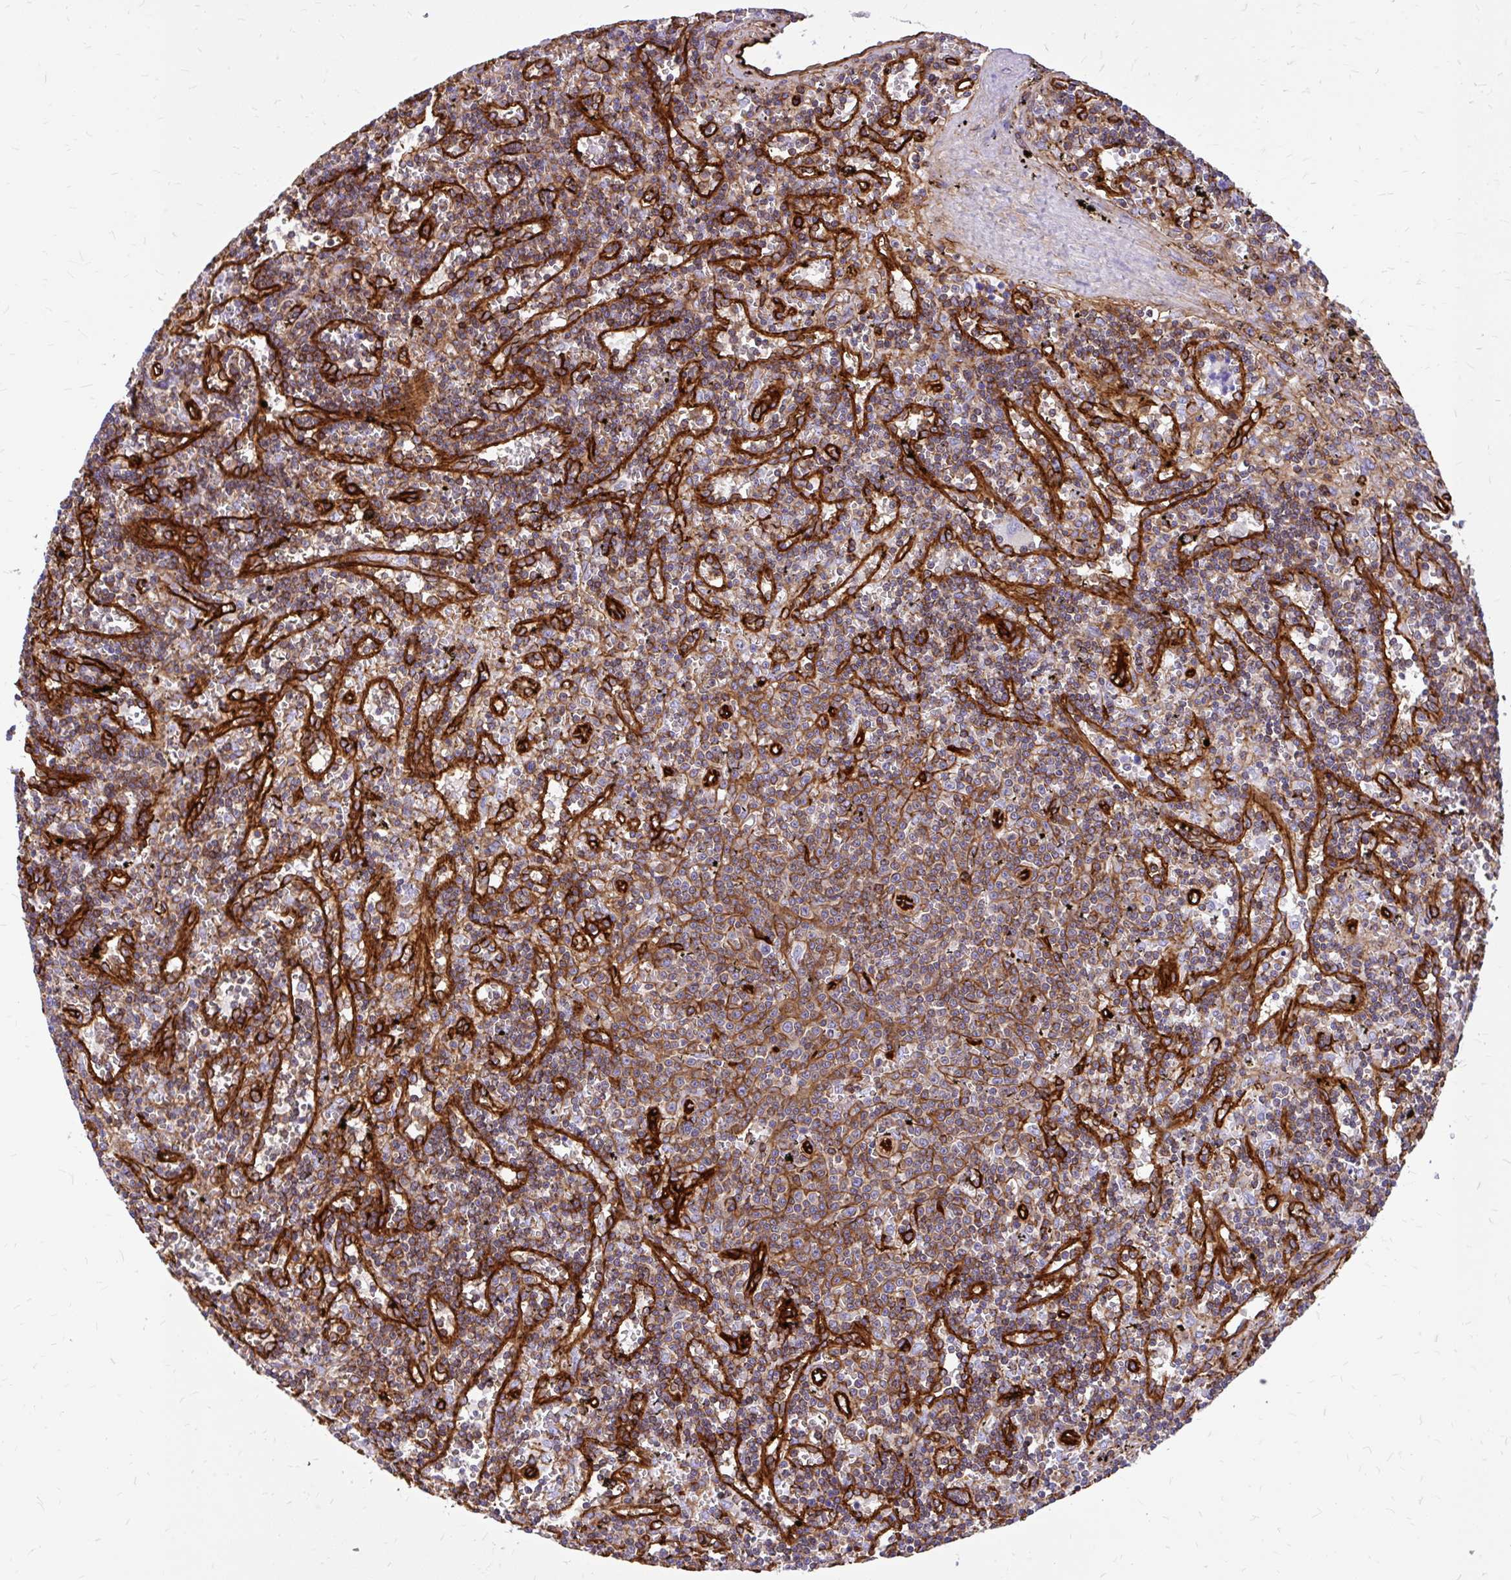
{"staining": {"intensity": "moderate", "quantity": ">75%", "location": "cytoplasmic/membranous"}, "tissue": "lymphoma", "cell_type": "Tumor cells", "image_type": "cancer", "snomed": [{"axis": "morphology", "description": "Malignant lymphoma, non-Hodgkin's type, Low grade"}, {"axis": "topography", "description": "Spleen"}], "caption": "This is a photomicrograph of immunohistochemistry (IHC) staining of lymphoma, which shows moderate staining in the cytoplasmic/membranous of tumor cells.", "gene": "MAP1LC3B", "patient": {"sex": "male", "age": 60}}